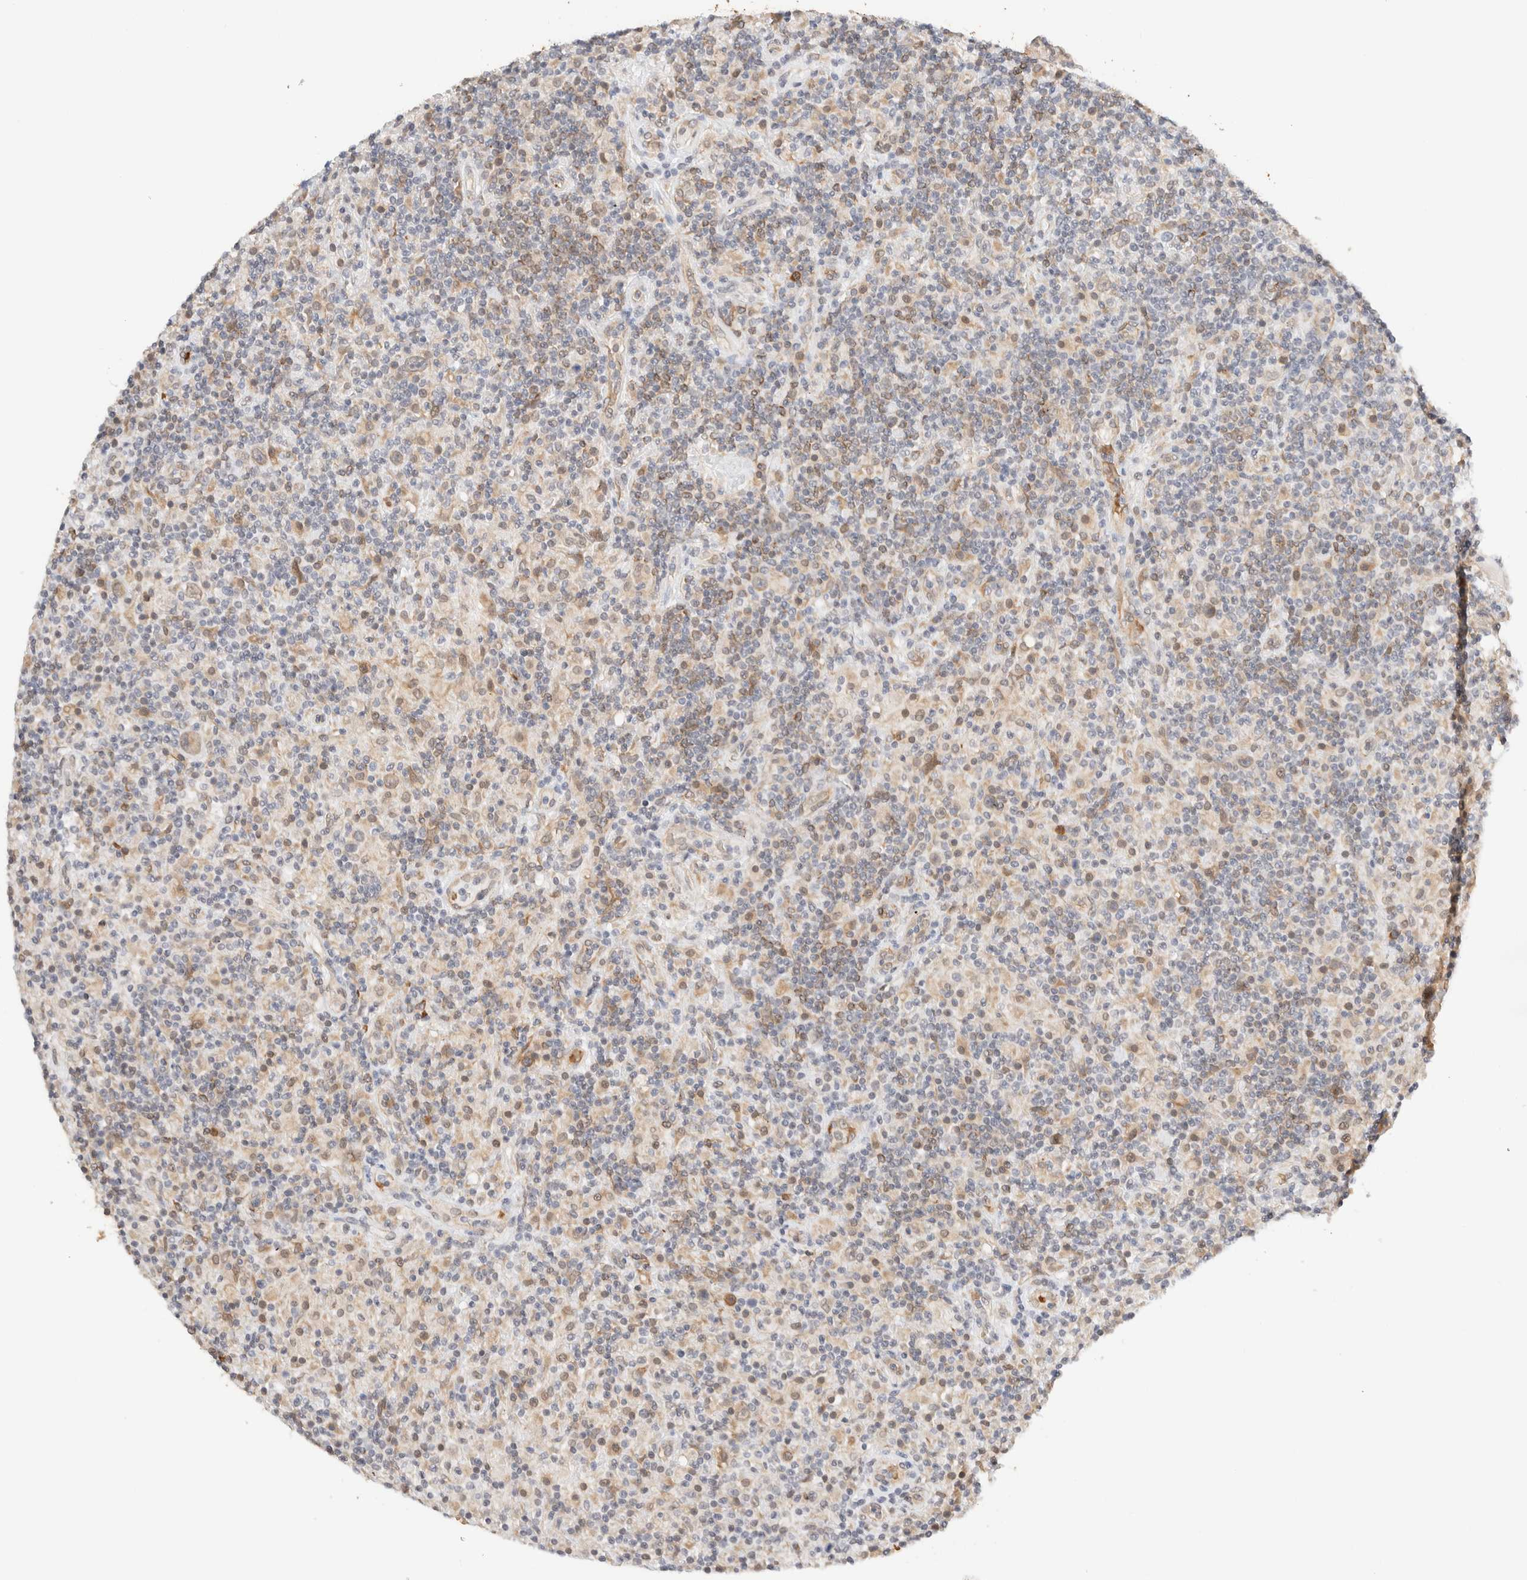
{"staining": {"intensity": "weak", "quantity": "25%-75%", "location": "cytoplasmic/membranous"}, "tissue": "lymphoma", "cell_type": "Tumor cells", "image_type": "cancer", "snomed": [{"axis": "morphology", "description": "Hodgkin's disease, NOS"}, {"axis": "topography", "description": "Lymph node"}], "caption": "A histopathology image of Hodgkin's disease stained for a protein reveals weak cytoplasmic/membranous brown staining in tumor cells.", "gene": "SYVN1", "patient": {"sex": "male", "age": 70}}